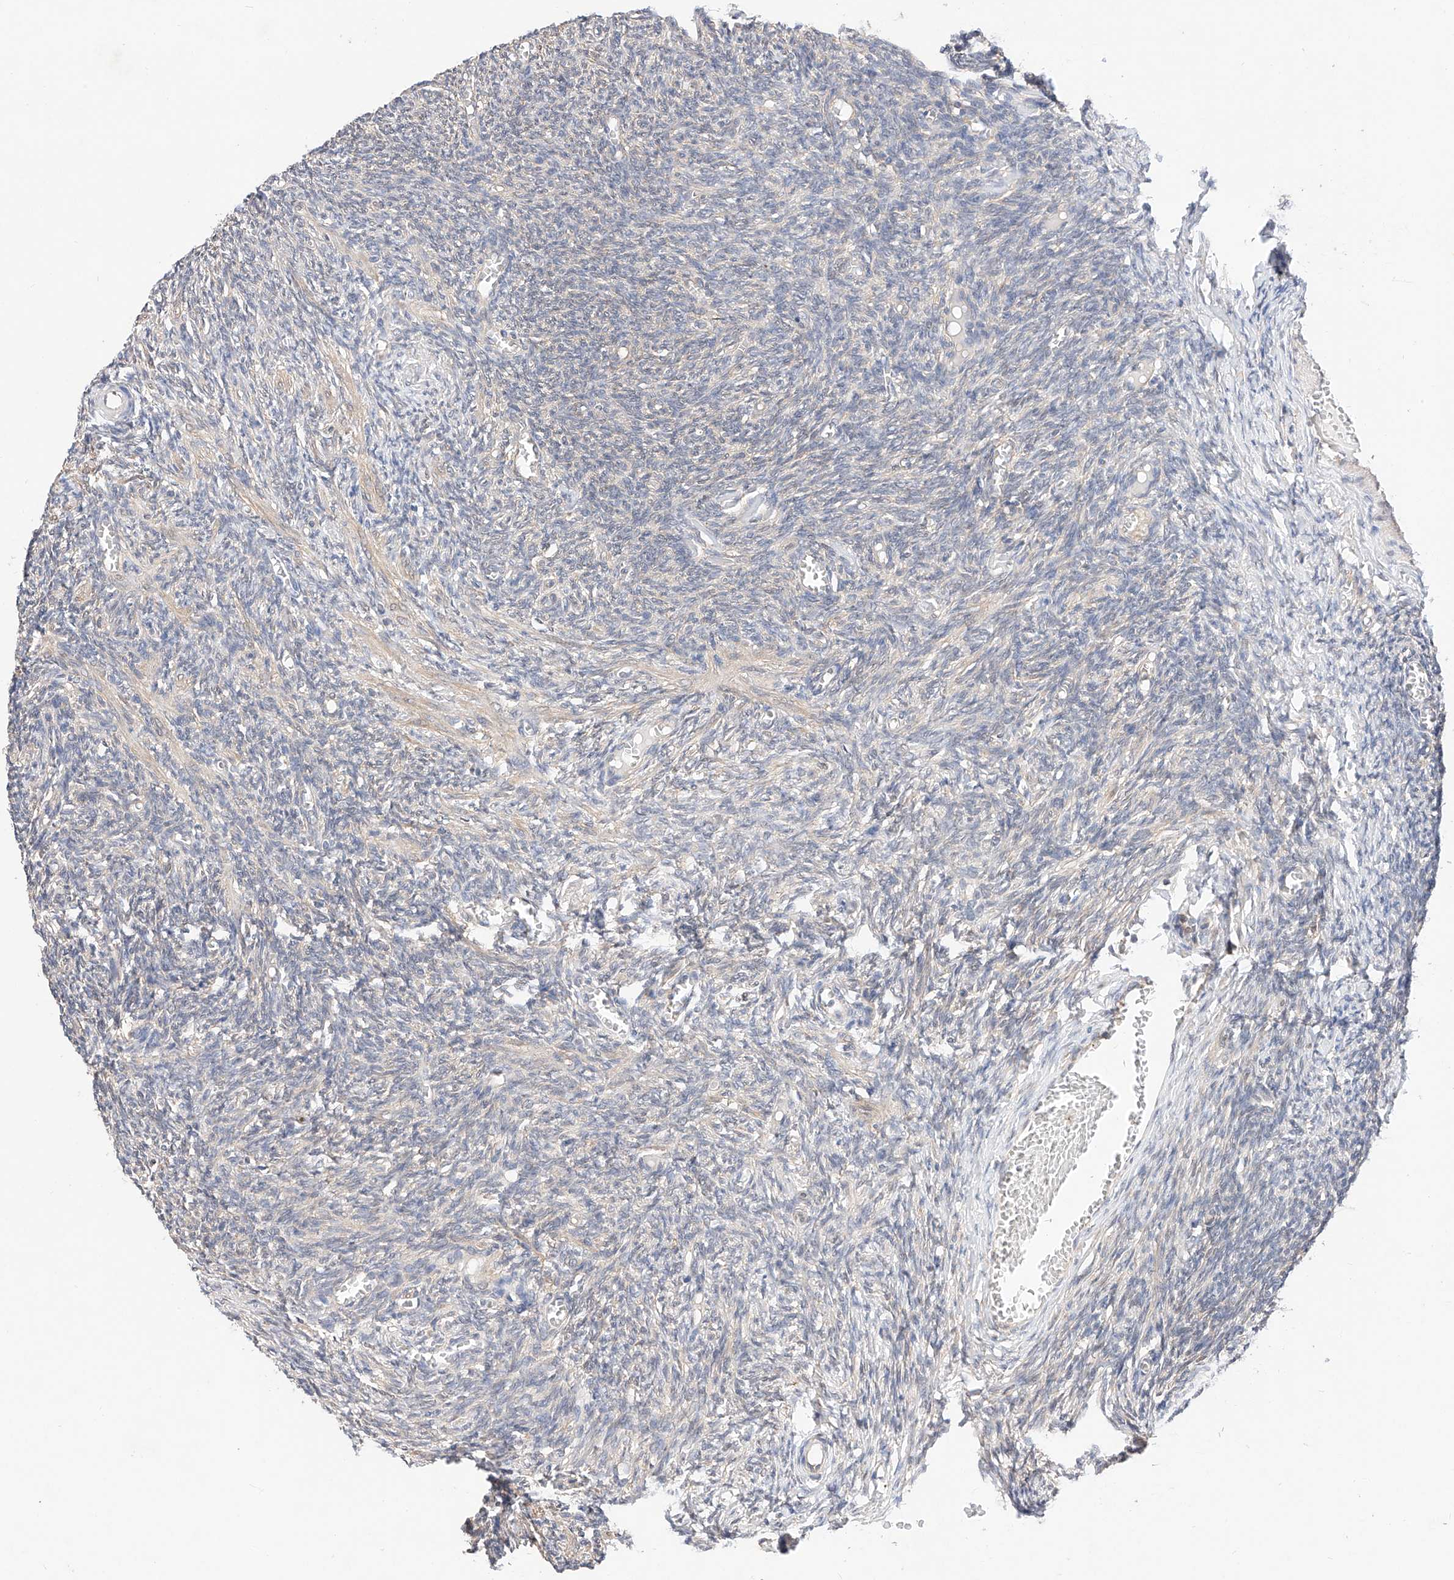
{"staining": {"intensity": "negative", "quantity": "none", "location": "none"}, "tissue": "ovary", "cell_type": "Ovarian stroma cells", "image_type": "normal", "snomed": [{"axis": "morphology", "description": "Normal tissue, NOS"}, {"axis": "topography", "description": "Ovary"}], "caption": "The photomicrograph displays no staining of ovarian stroma cells in normal ovary. The staining was performed using DAB (3,3'-diaminobenzidine) to visualize the protein expression in brown, while the nuclei were stained in blue with hematoxylin (Magnification: 20x).", "gene": "ZSCAN4", "patient": {"sex": "female", "age": 27}}